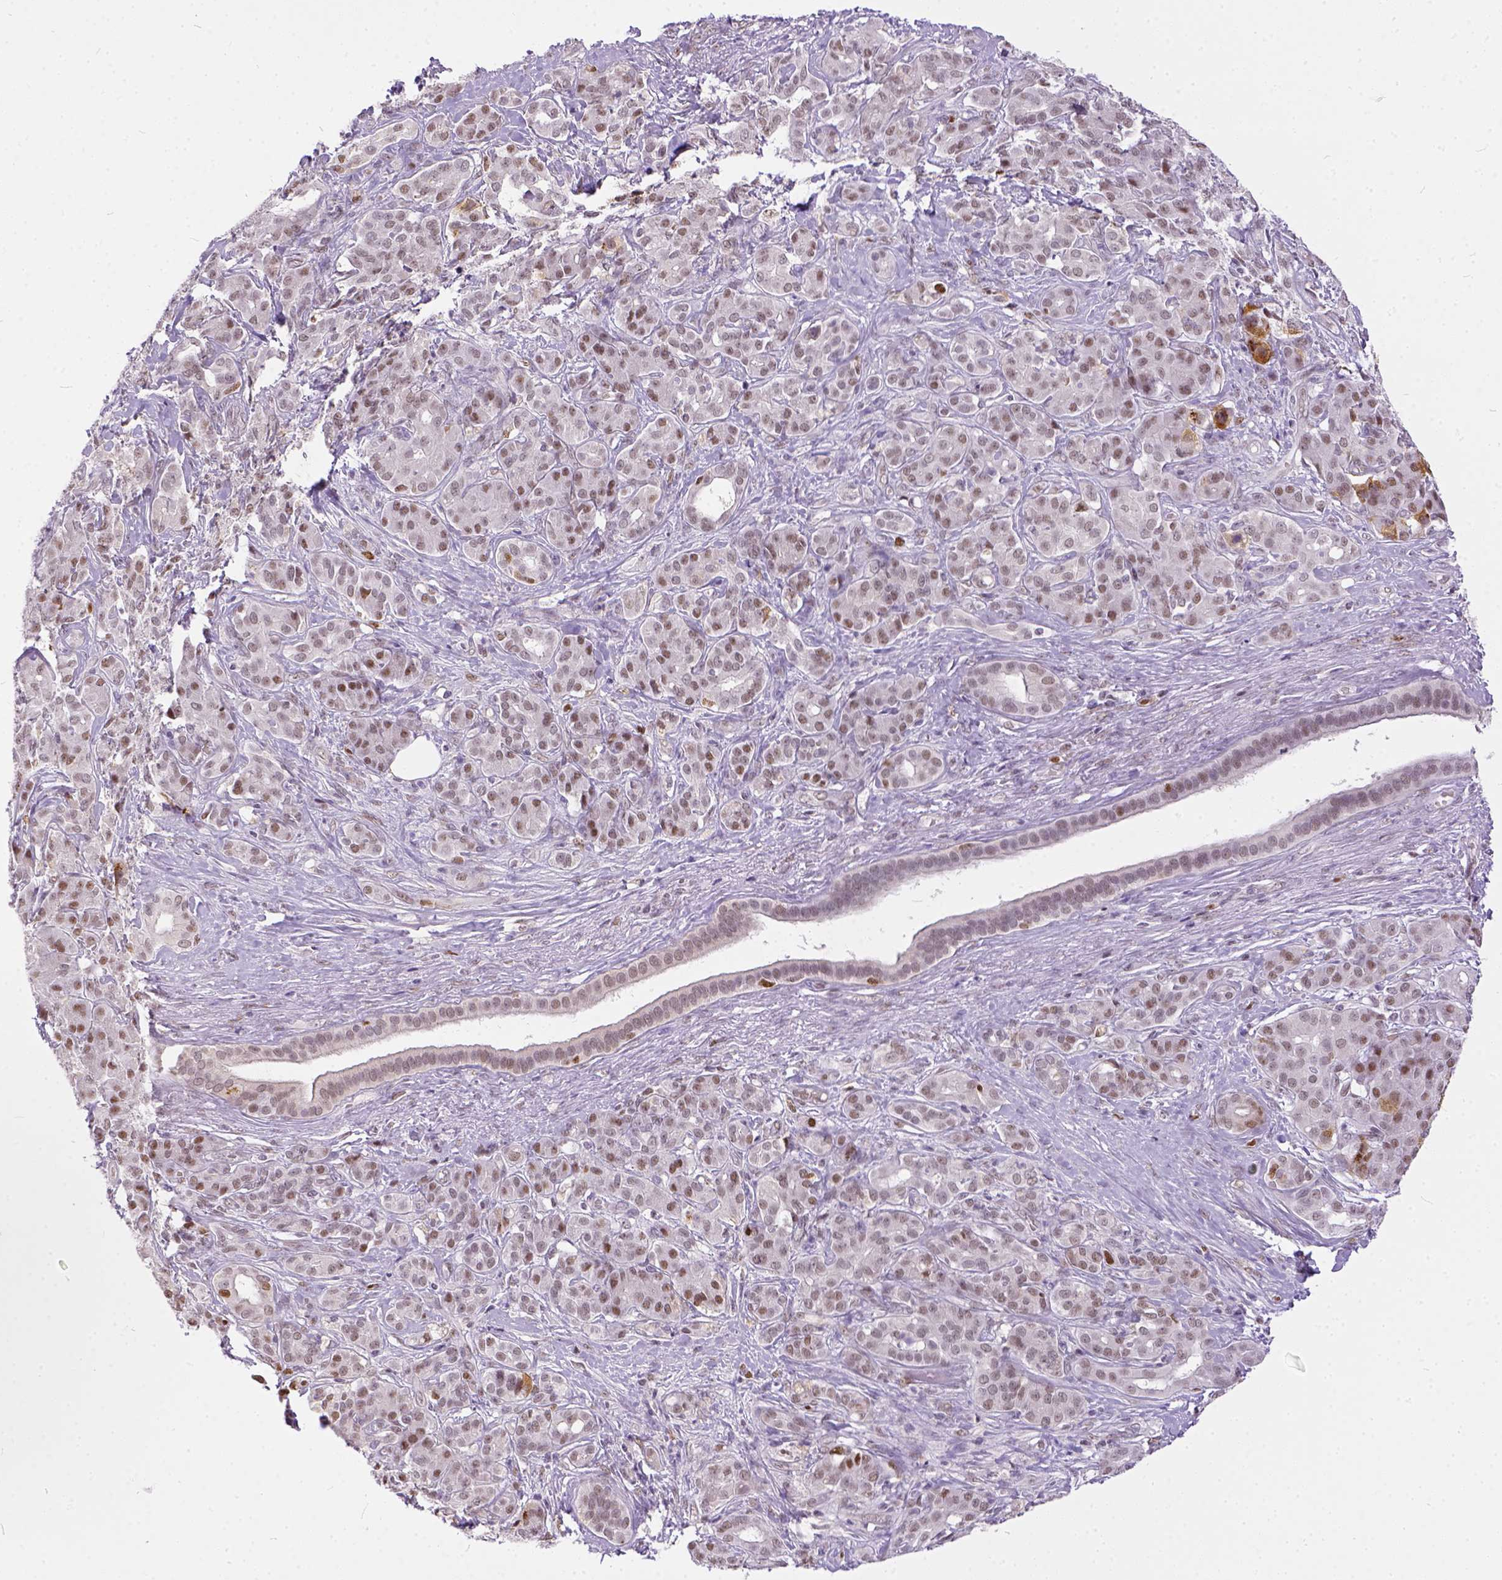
{"staining": {"intensity": "moderate", "quantity": "25%-75%", "location": "nuclear"}, "tissue": "pancreatic cancer", "cell_type": "Tumor cells", "image_type": "cancer", "snomed": [{"axis": "morphology", "description": "Normal tissue, NOS"}, {"axis": "morphology", "description": "Inflammation, NOS"}, {"axis": "morphology", "description": "Adenocarcinoma, NOS"}, {"axis": "topography", "description": "Pancreas"}], "caption": "This photomicrograph demonstrates immunohistochemistry staining of pancreatic adenocarcinoma, with medium moderate nuclear staining in about 25%-75% of tumor cells.", "gene": "ERCC1", "patient": {"sex": "male", "age": 57}}